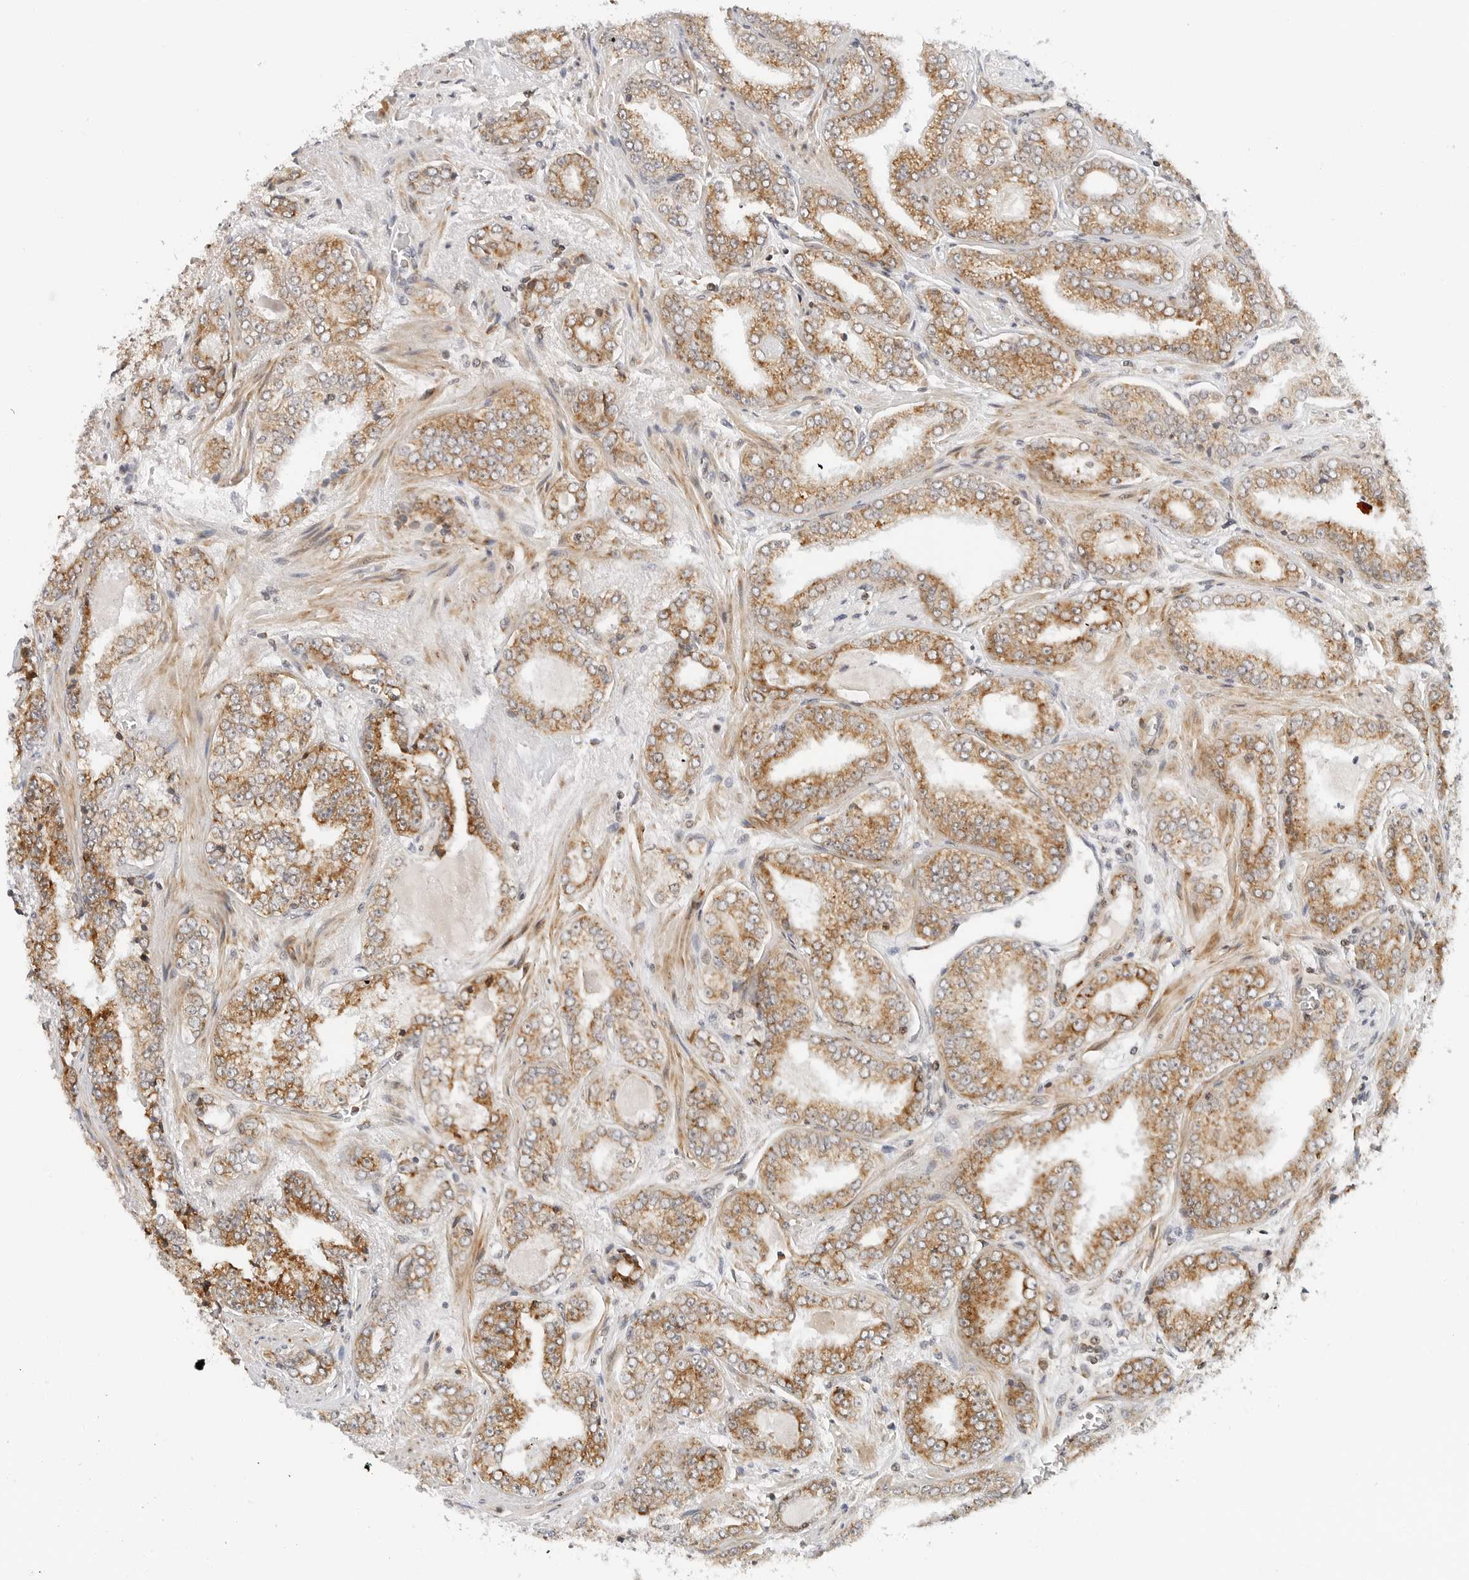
{"staining": {"intensity": "moderate", "quantity": ">75%", "location": "cytoplasmic/membranous"}, "tissue": "prostate cancer", "cell_type": "Tumor cells", "image_type": "cancer", "snomed": [{"axis": "morphology", "description": "Adenocarcinoma, High grade"}, {"axis": "topography", "description": "Prostate"}], "caption": "Human prostate adenocarcinoma (high-grade) stained with a brown dye demonstrates moderate cytoplasmic/membranous positive positivity in approximately >75% of tumor cells.", "gene": "DYRK4", "patient": {"sex": "male", "age": 71}}